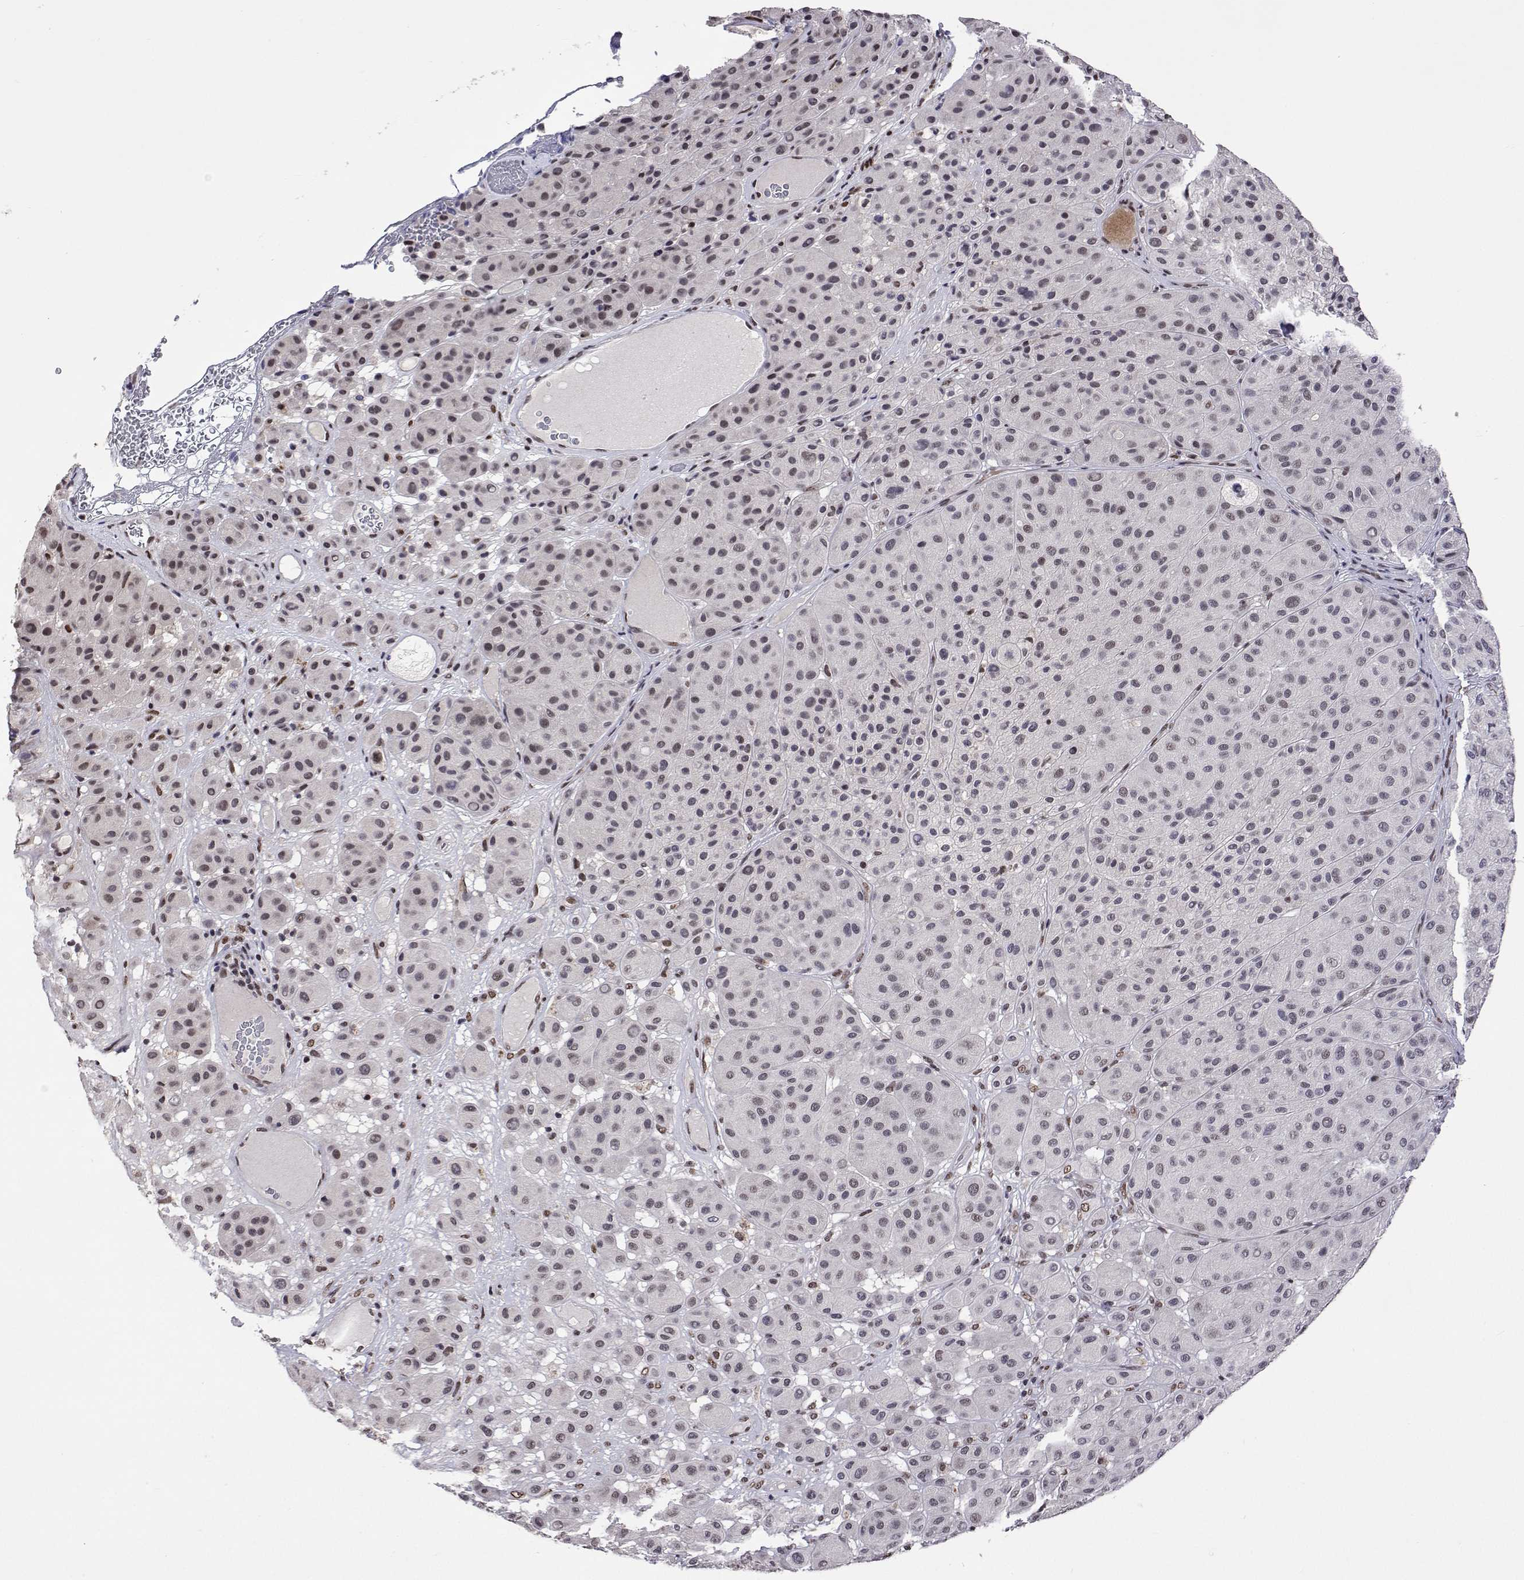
{"staining": {"intensity": "weak", "quantity": "<25%", "location": "nuclear"}, "tissue": "melanoma", "cell_type": "Tumor cells", "image_type": "cancer", "snomed": [{"axis": "morphology", "description": "Malignant melanoma, Metastatic site"}, {"axis": "topography", "description": "Smooth muscle"}], "caption": "Immunohistochemical staining of melanoma reveals no significant staining in tumor cells.", "gene": "HNRNPA0", "patient": {"sex": "male", "age": 41}}